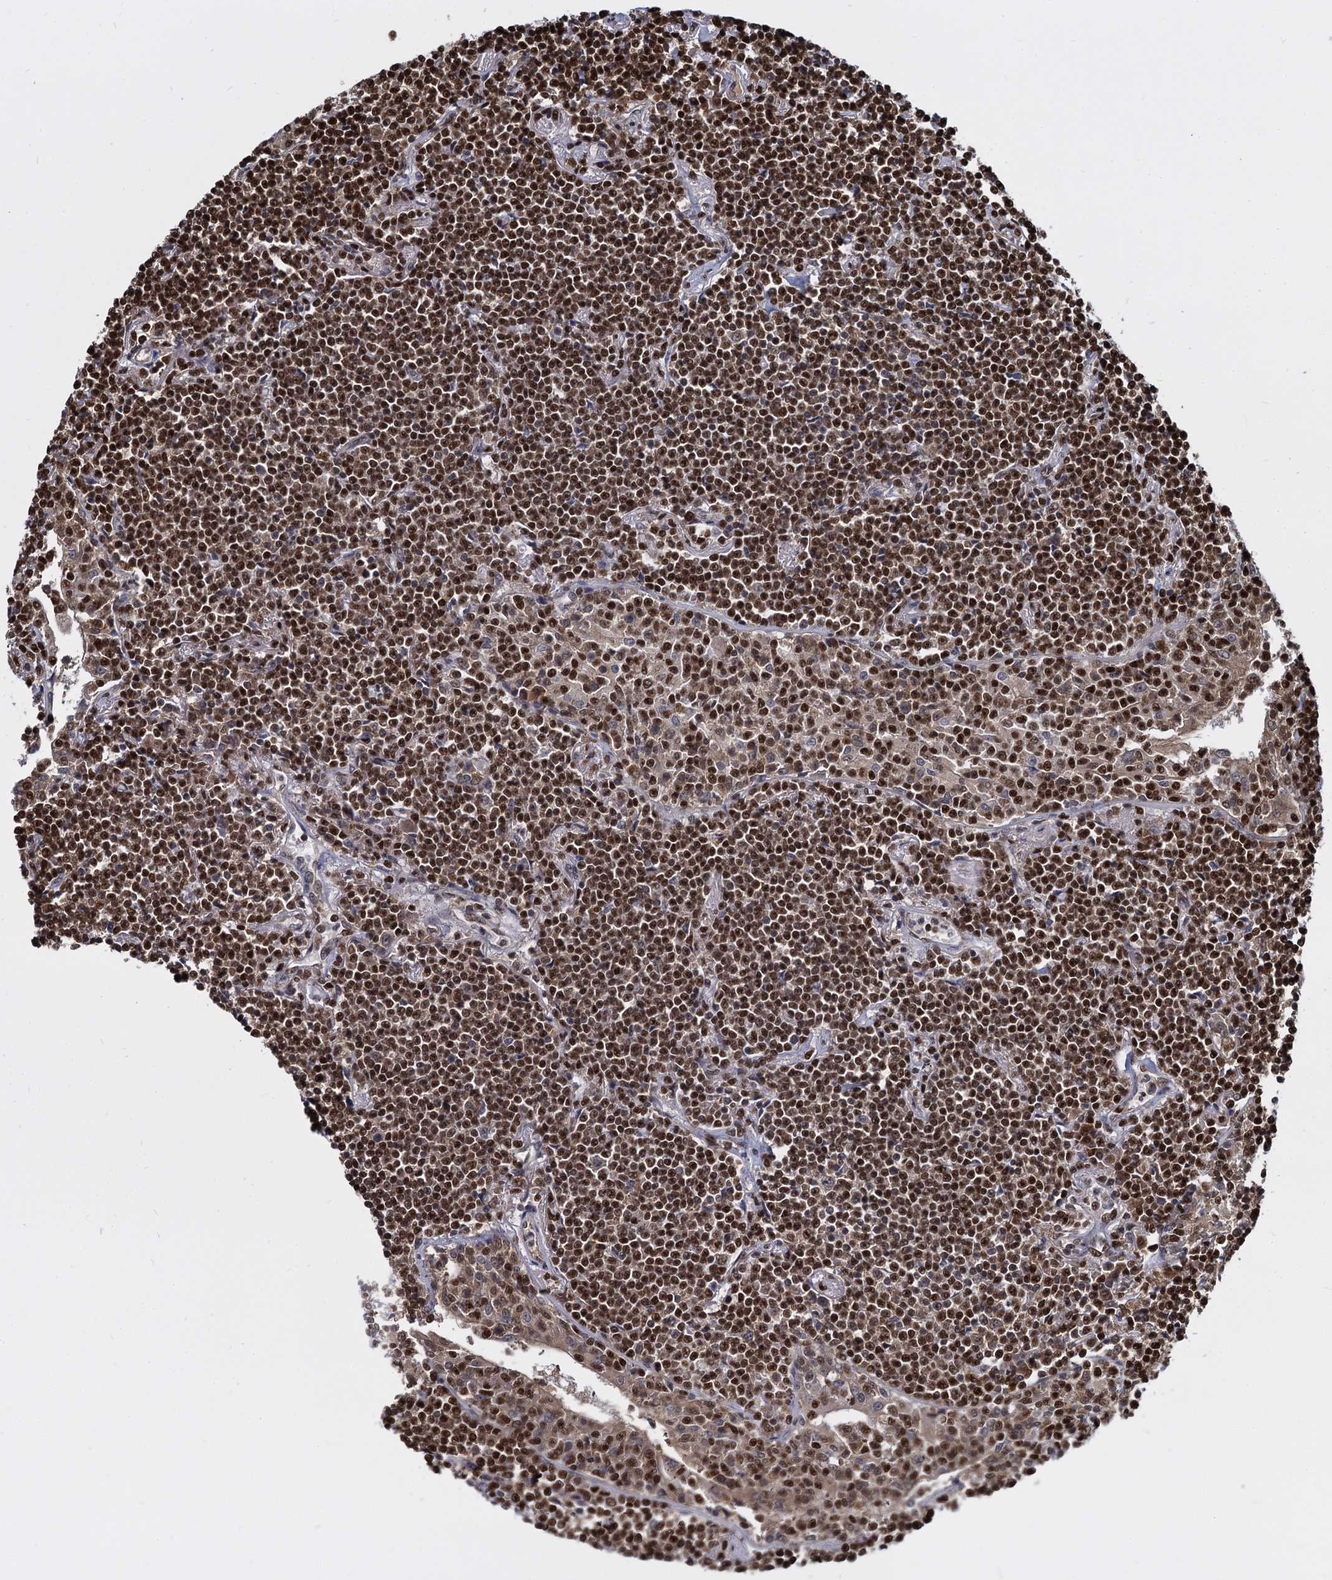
{"staining": {"intensity": "strong", "quantity": ">75%", "location": "nuclear"}, "tissue": "lymphoma", "cell_type": "Tumor cells", "image_type": "cancer", "snomed": [{"axis": "morphology", "description": "Malignant lymphoma, non-Hodgkin's type, Low grade"}, {"axis": "topography", "description": "Lung"}], "caption": "Approximately >75% of tumor cells in low-grade malignant lymphoma, non-Hodgkin's type reveal strong nuclear protein positivity as visualized by brown immunohistochemical staining.", "gene": "DCPS", "patient": {"sex": "female", "age": 71}}